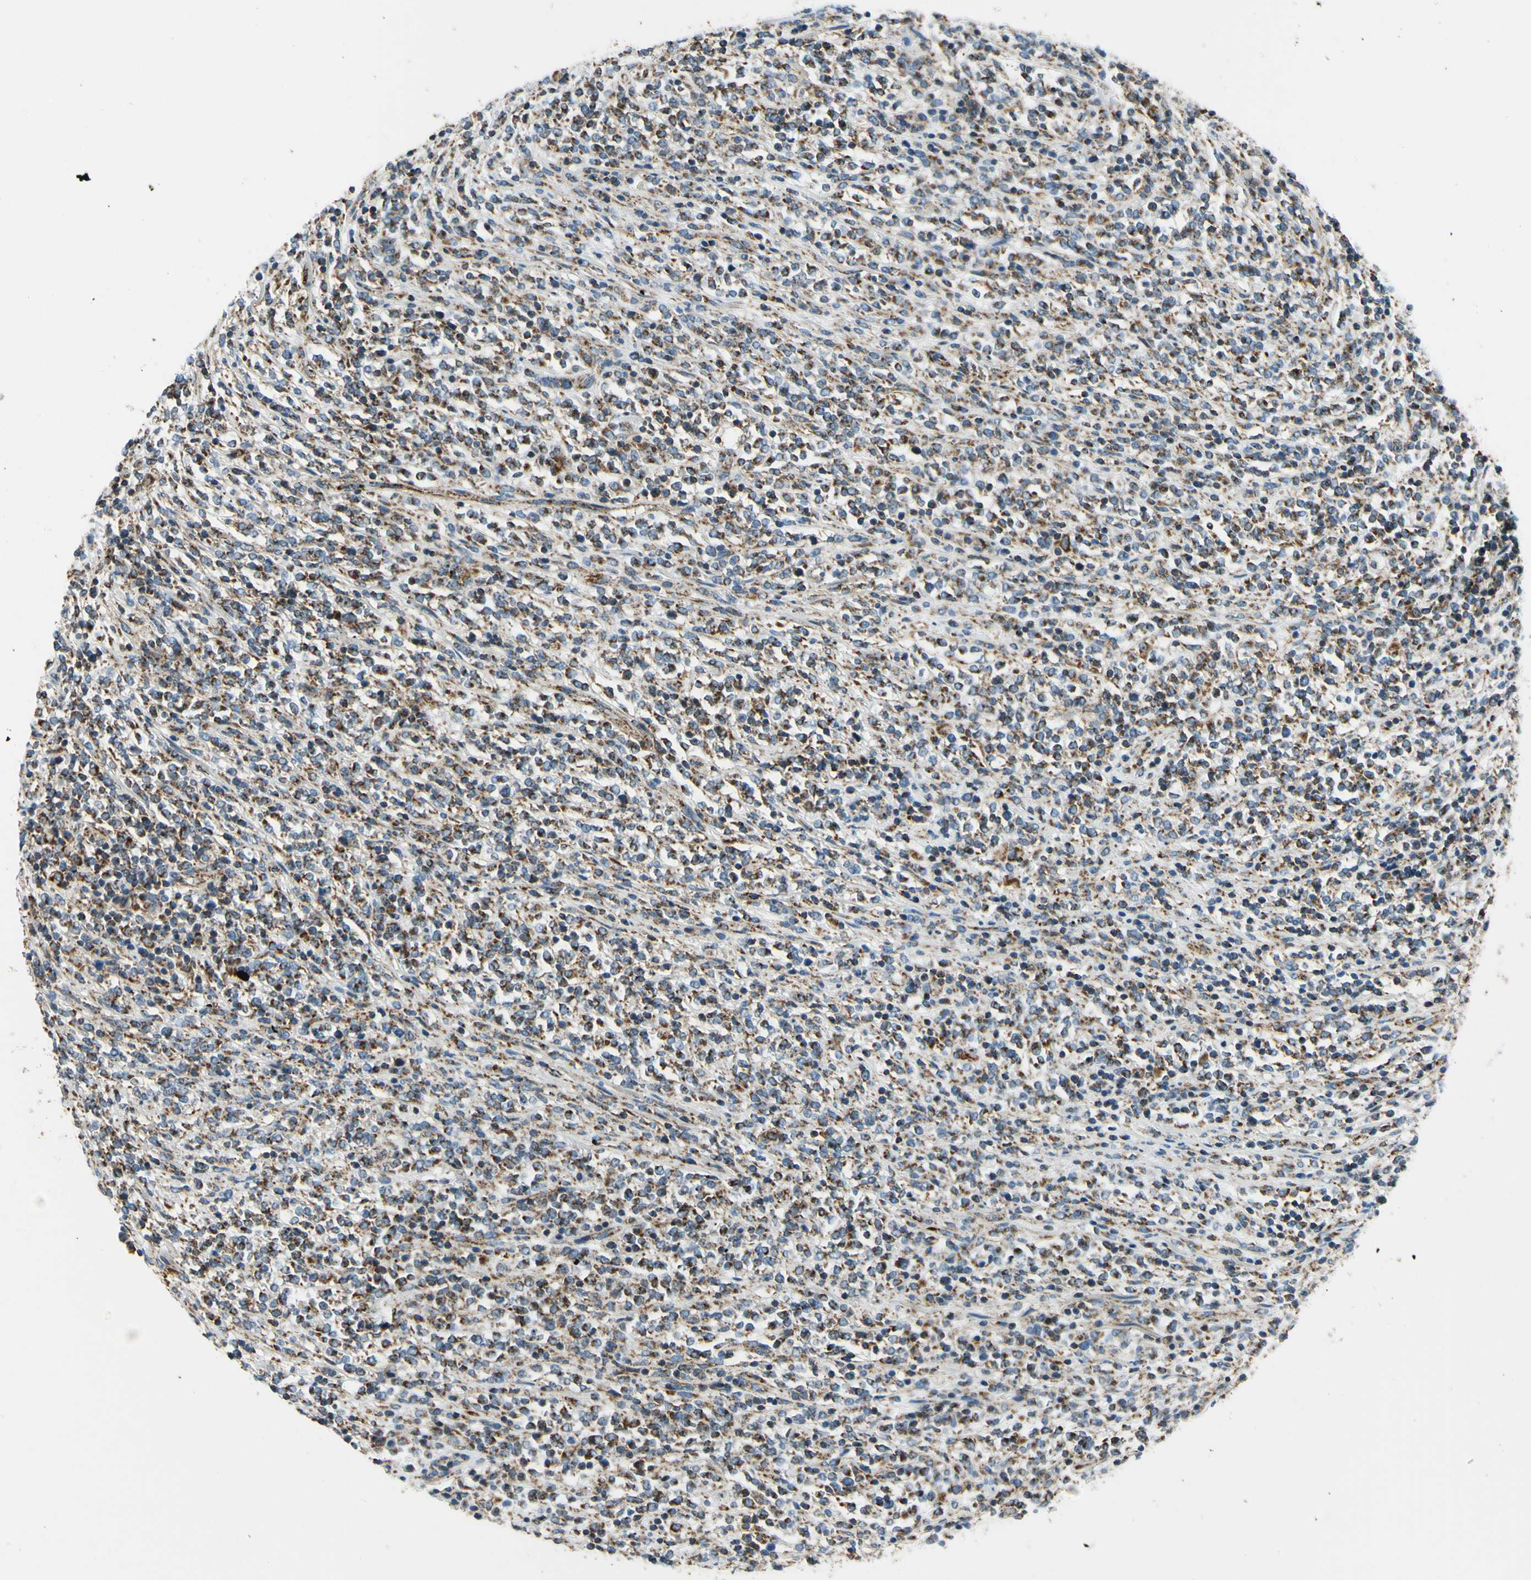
{"staining": {"intensity": "moderate", "quantity": ">75%", "location": "cytoplasmic/membranous"}, "tissue": "lymphoma", "cell_type": "Tumor cells", "image_type": "cancer", "snomed": [{"axis": "morphology", "description": "Malignant lymphoma, non-Hodgkin's type, High grade"}, {"axis": "topography", "description": "Soft tissue"}], "caption": "Brown immunohistochemical staining in human malignant lymphoma, non-Hodgkin's type (high-grade) reveals moderate cytoplasmic/membranous expression in about >75% of tumor cells.", "gene": "MAVS", "patient": {"sex": "male", "age": 18}}